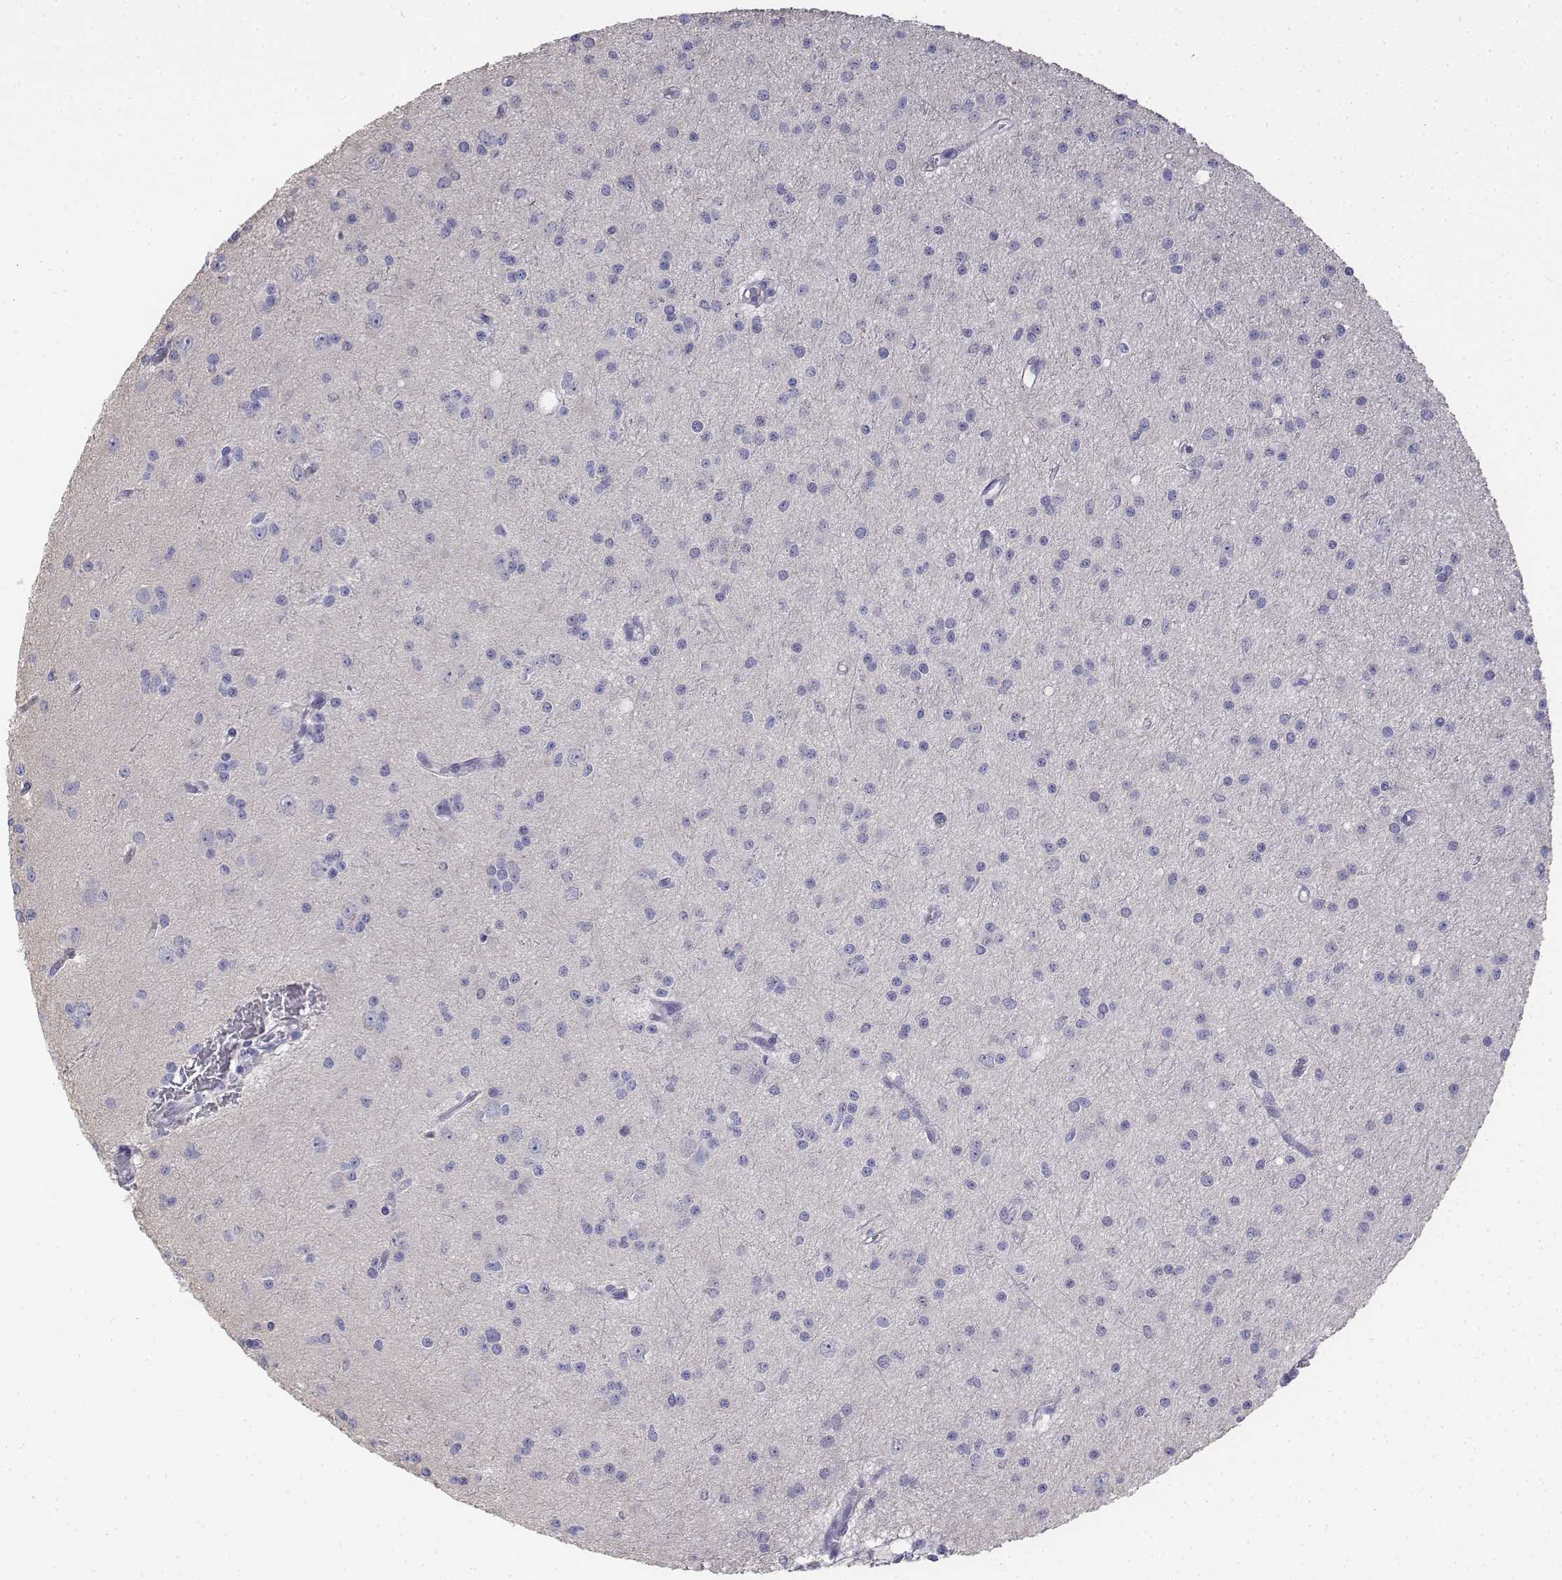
{"staining": {"intensity": "negative", "quantity": "none", "location": "none"}, "tissue": "glioma", "cell_type": "Tumor cells", "image_type": "cancer", "snomed": [{"axis": "morphology", "description": "Glioma, malignant, Low grade"}, {"axis": "topography", "description": "Brain"}], "caption": "This is an immunohistochemistry (IHC) histopathology image of malignant glioma (low-grade). There is no expression in tumor cells.", "gene": "LGSN", "patient": {"sex": "male", "age": 27}}